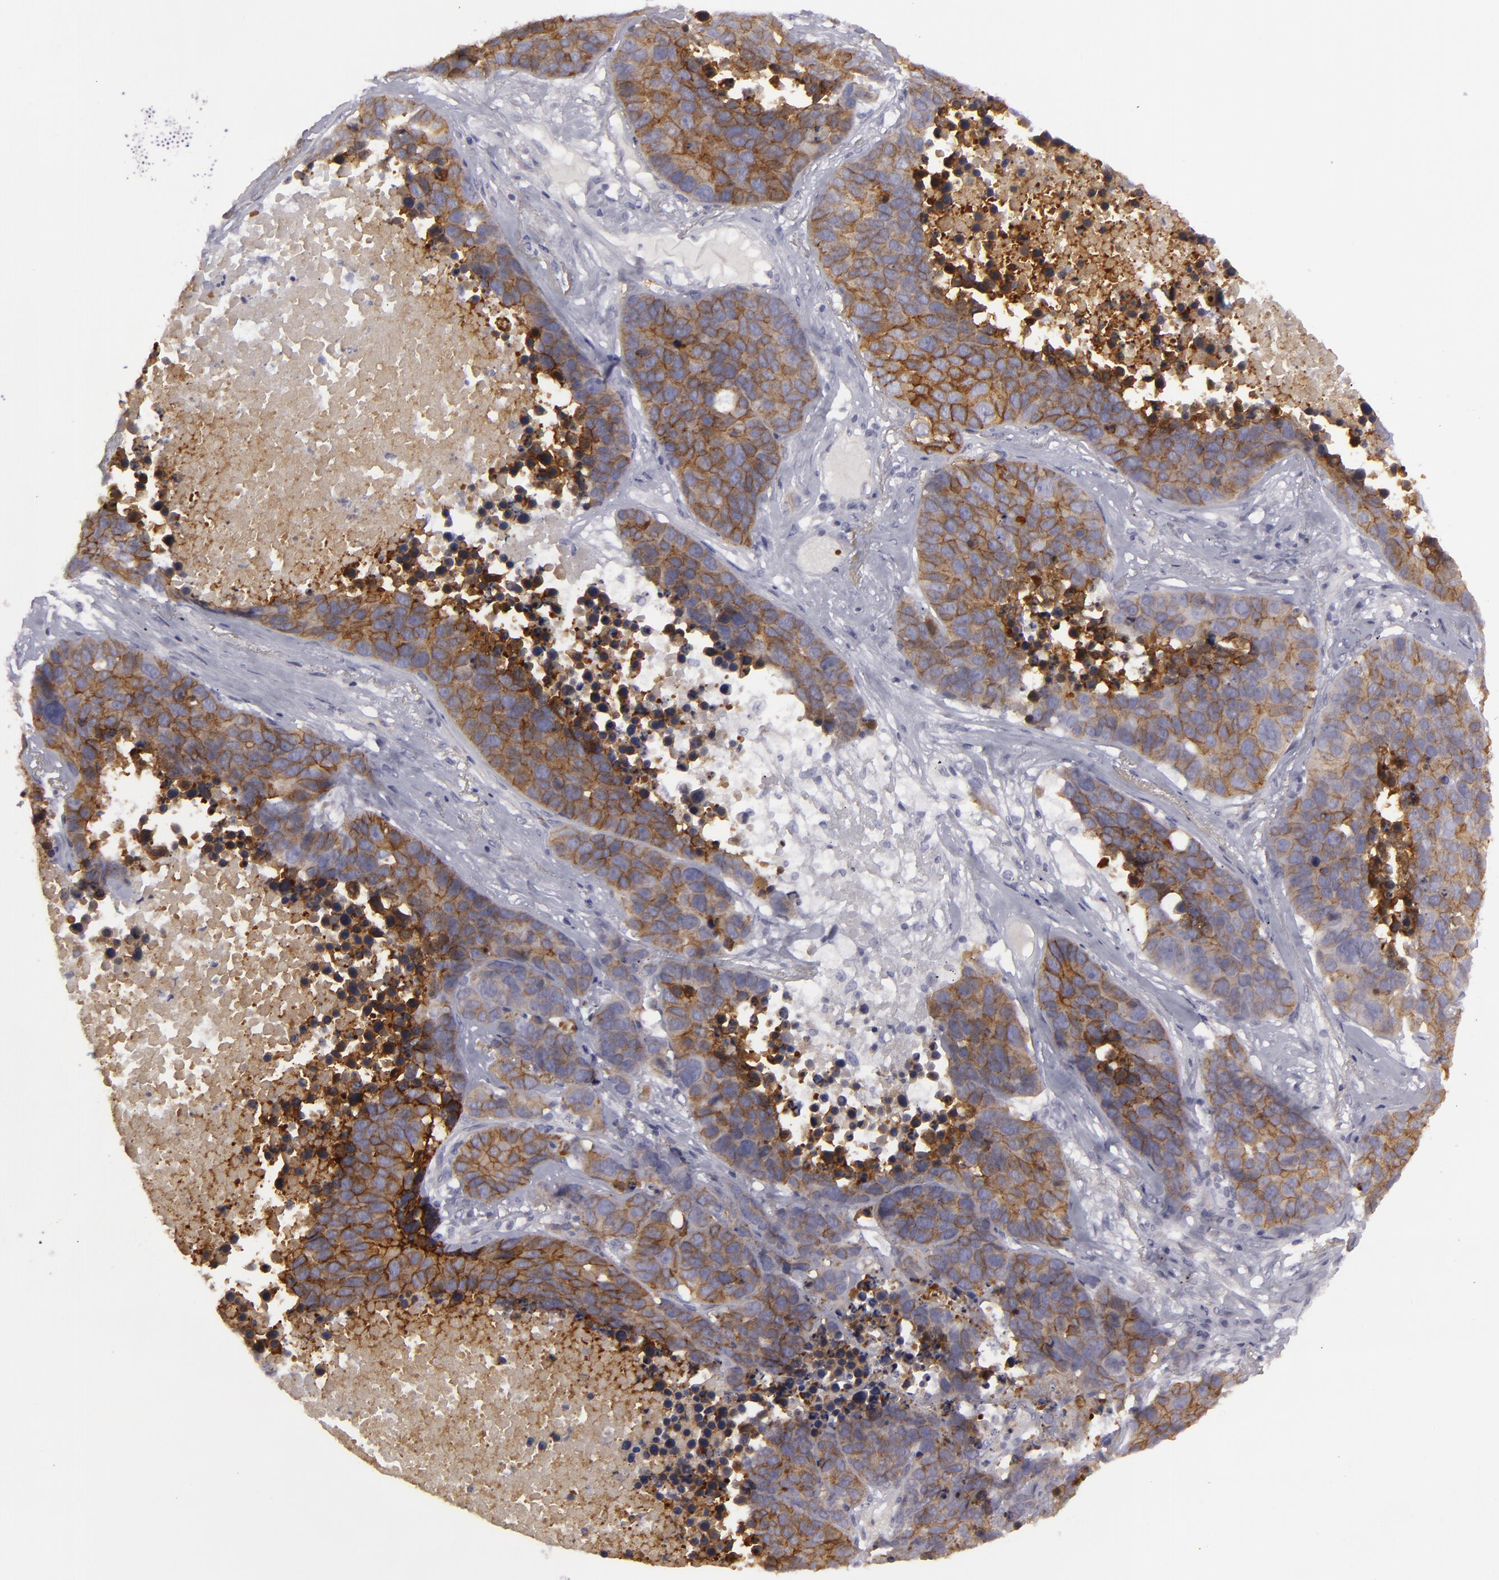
{"staining": {"intensity": "strong", "quantity": ">75%", "location": "cytoplasmic/membranous"}, "tissue": "lung cancer", "cell_type": "Tumor cells", "image_type": "cancer", "snomed": [{"axis": "morphology", "description": "Carcinoid, malignant, NOS"}, {"axis": "topography", "description": "Lung"}], "caption": "Tumor cells exhibit strong cytoplasmic/membranous staining in about >75% of cells in lung cancer (carcinoid (malignant)).", "gene": "JUP", "patient": {"sex": "male", "age": 60}}